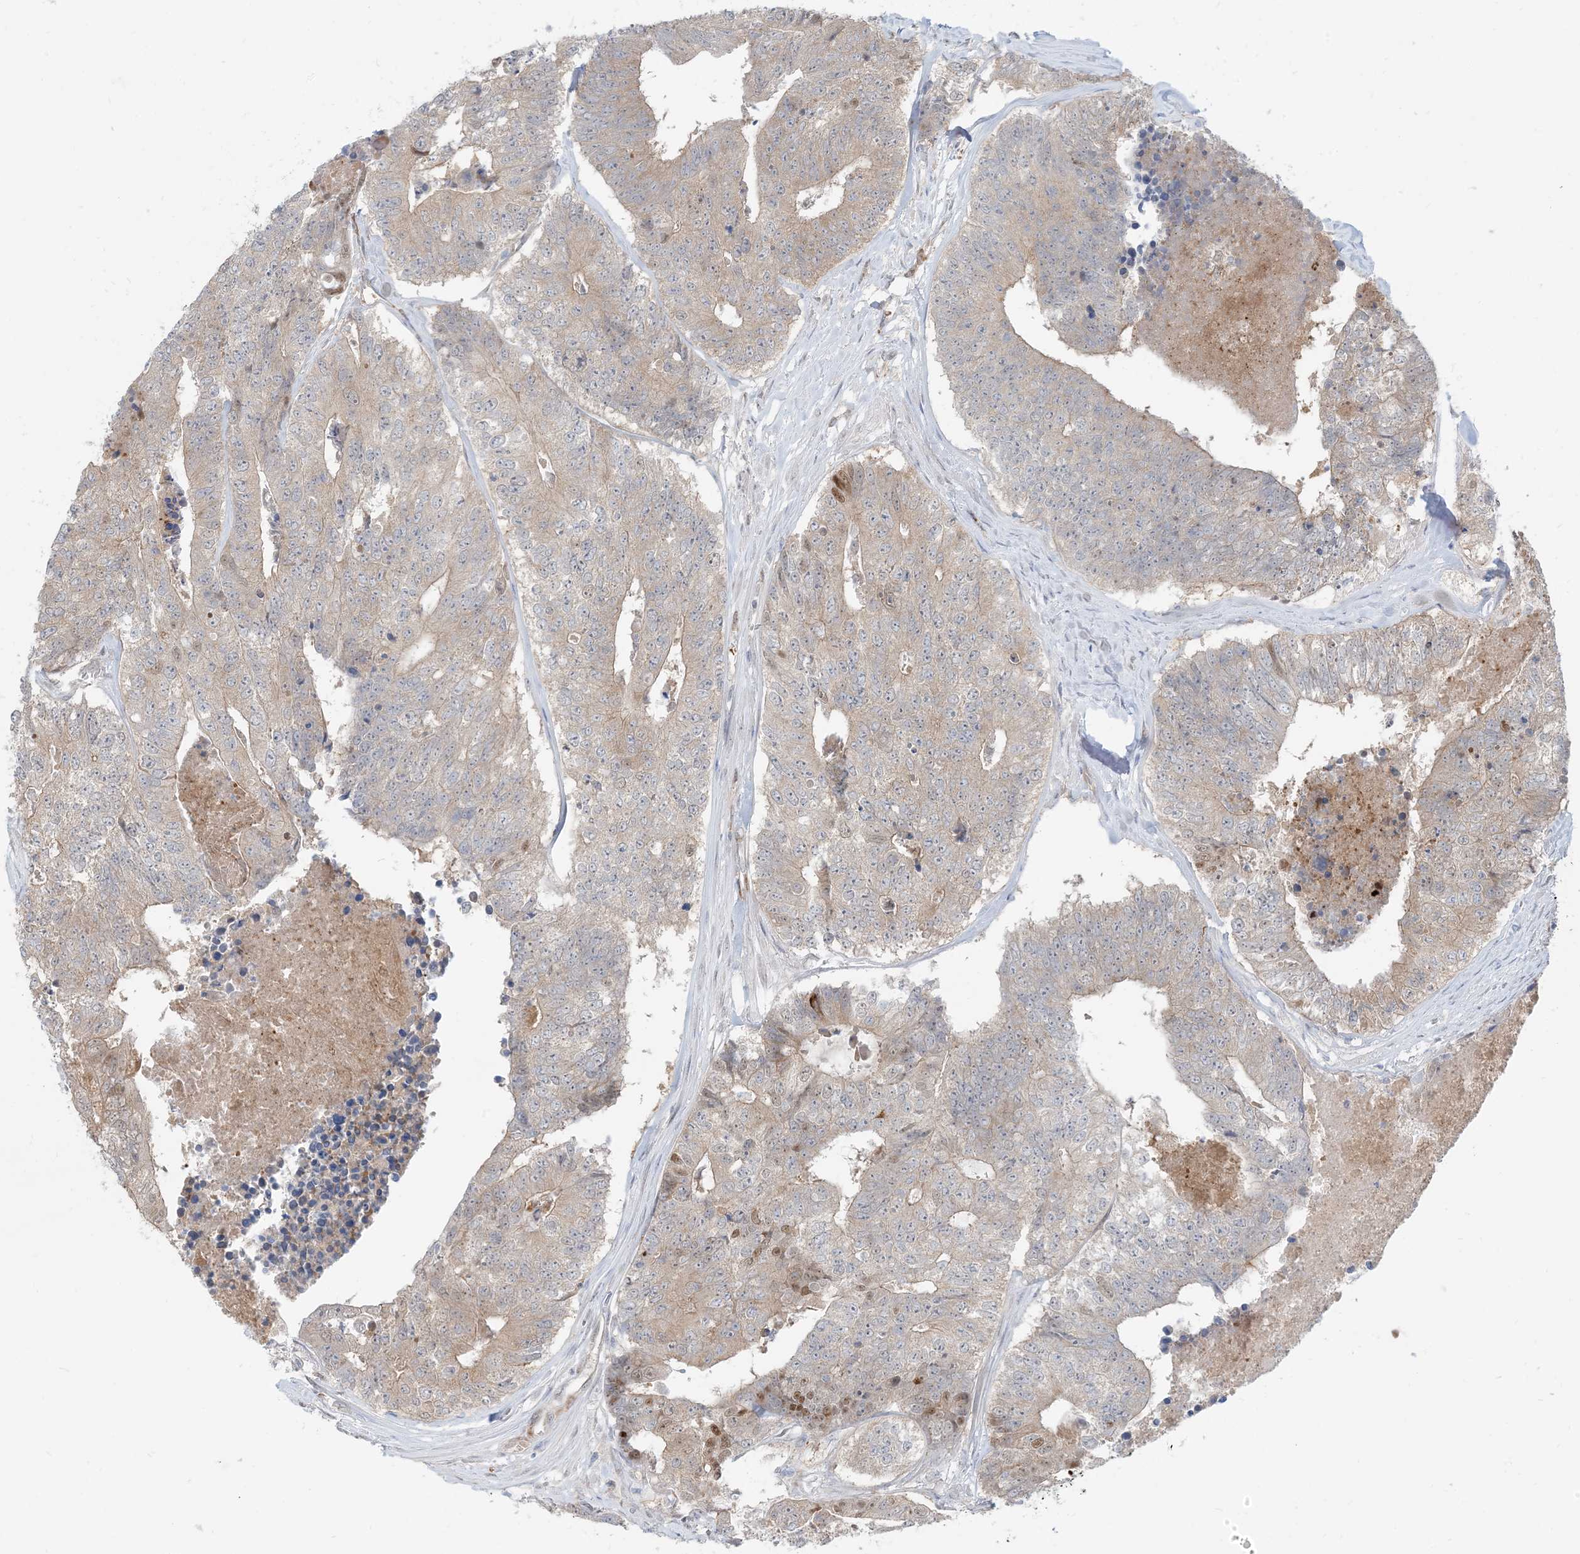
{"staining": {"intensity": "weak", "quantity": "<25%", "location": "cytoplasmic/membranous"}, "tissue": "colorectal cancer", "cell_type": "Tumor cells", "image_type": "cancer", "snomed": [{"axis": "morphology", "description": "Adenocarcinoma, NOS"}, {"axis": "topography", "description": "Colon"}], "caption": "Photomicrograph shows no protein staining in tumor cells of colorectal adenocarcinoma tissue. Brightfield microscopy of immunohistochemistry stained with DAB (3,3'-diaminobenzidine) (brown) and hematoxylin (blue), captured at high magnification.", "gene": "RIN1", "patient": {"sex": "female", "age": 67}}